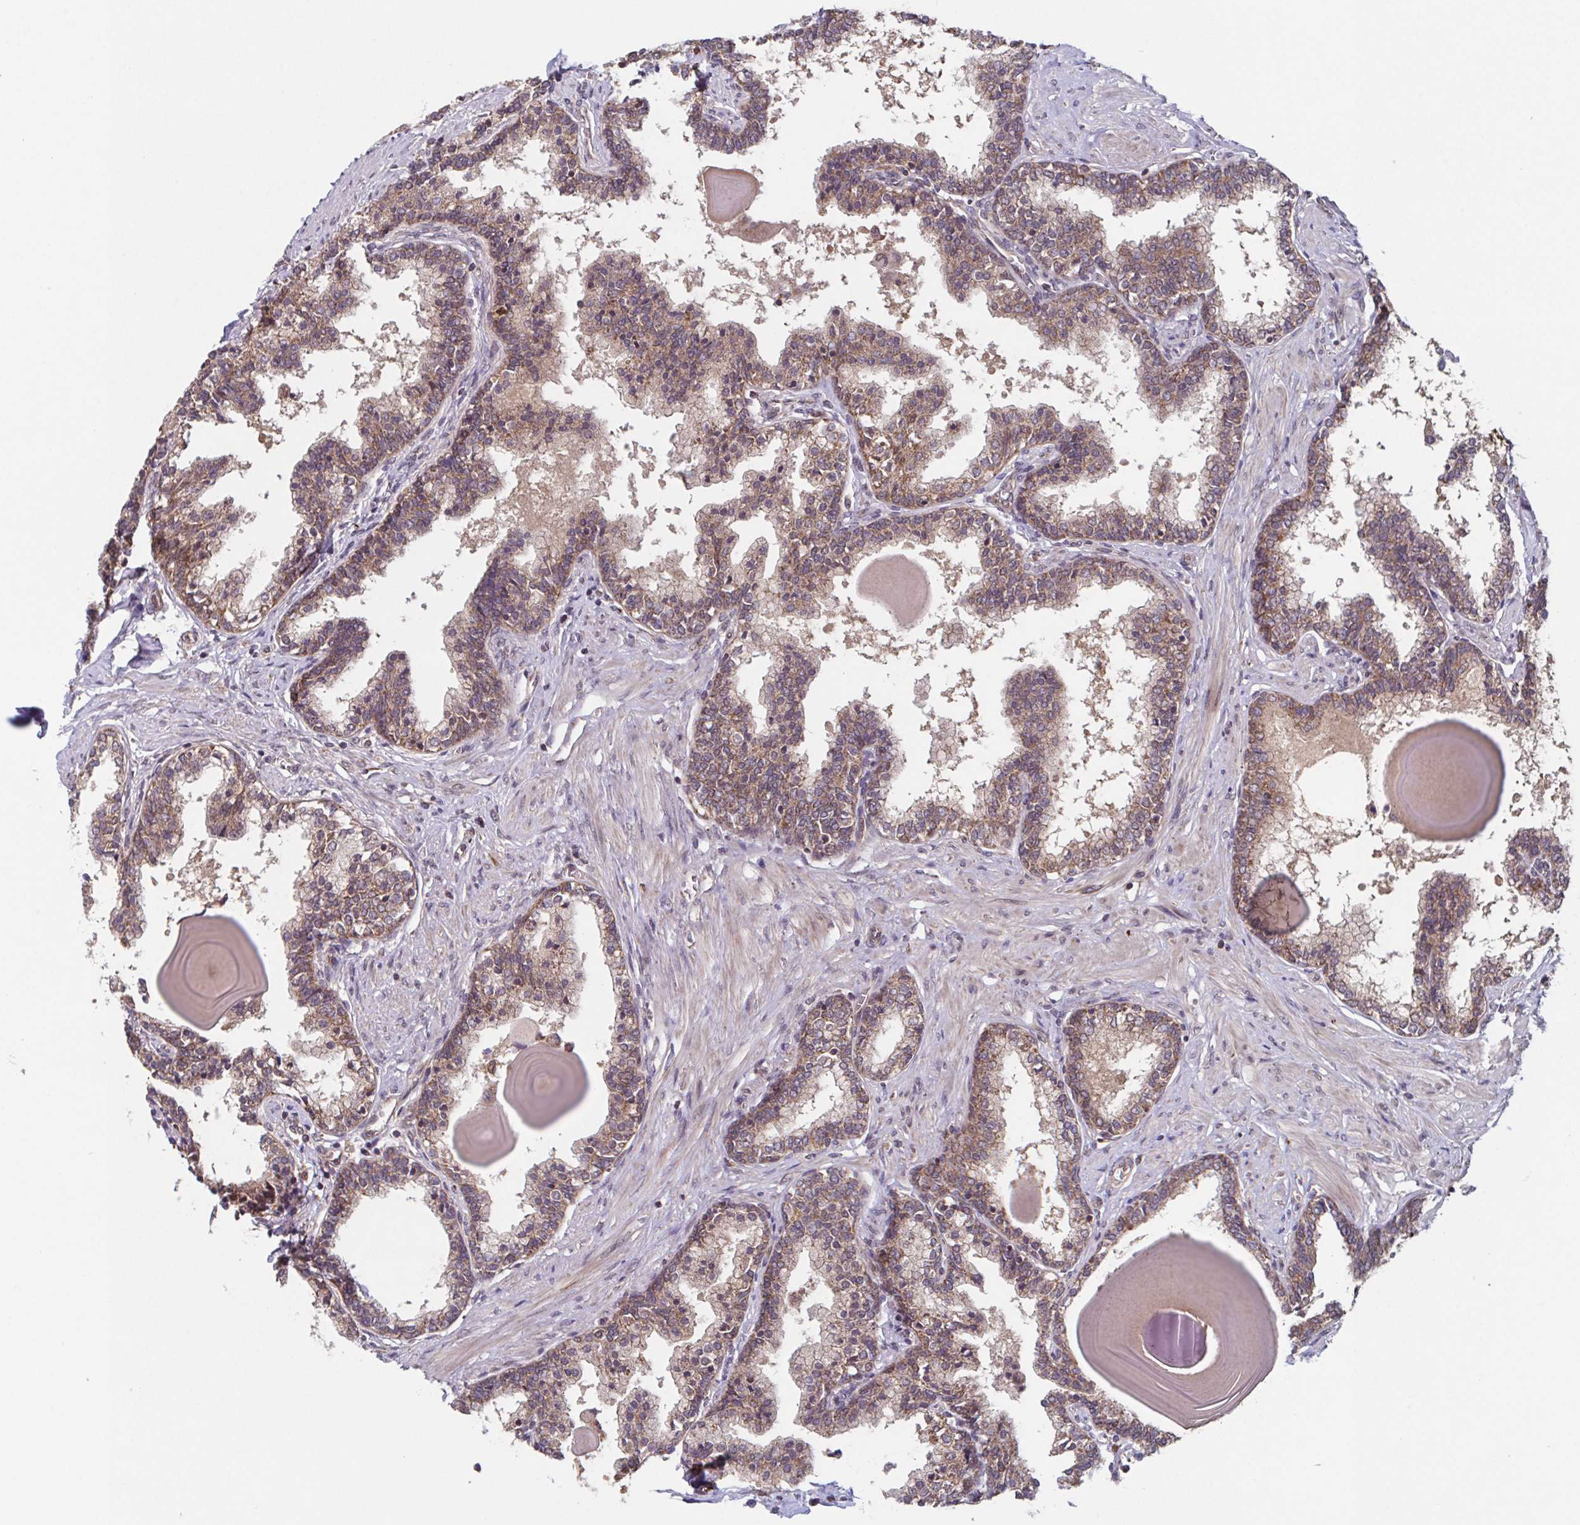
{"staining": {"intensity": "moderate", "quantity": ">75%", "location": "cytoplasmic/membranous"}, "tissue": "prostate", "cell_type": "Glandular cells", "image_type": "normal", "snomed": [{"axis": "morphology", "description": "Normal tissue, NOS"}, {"axis": "topography", "description": "Prostate"}], "caption": "The micrograph exhibits a brown stain indicating the presence of a protein in the cytoplasmic/membranous of glandular cells in prostate. (IHC, brightfield microscopy, high magnification).", "gene": "TTC19", "patient": {"sex": "male", "age": 55}}